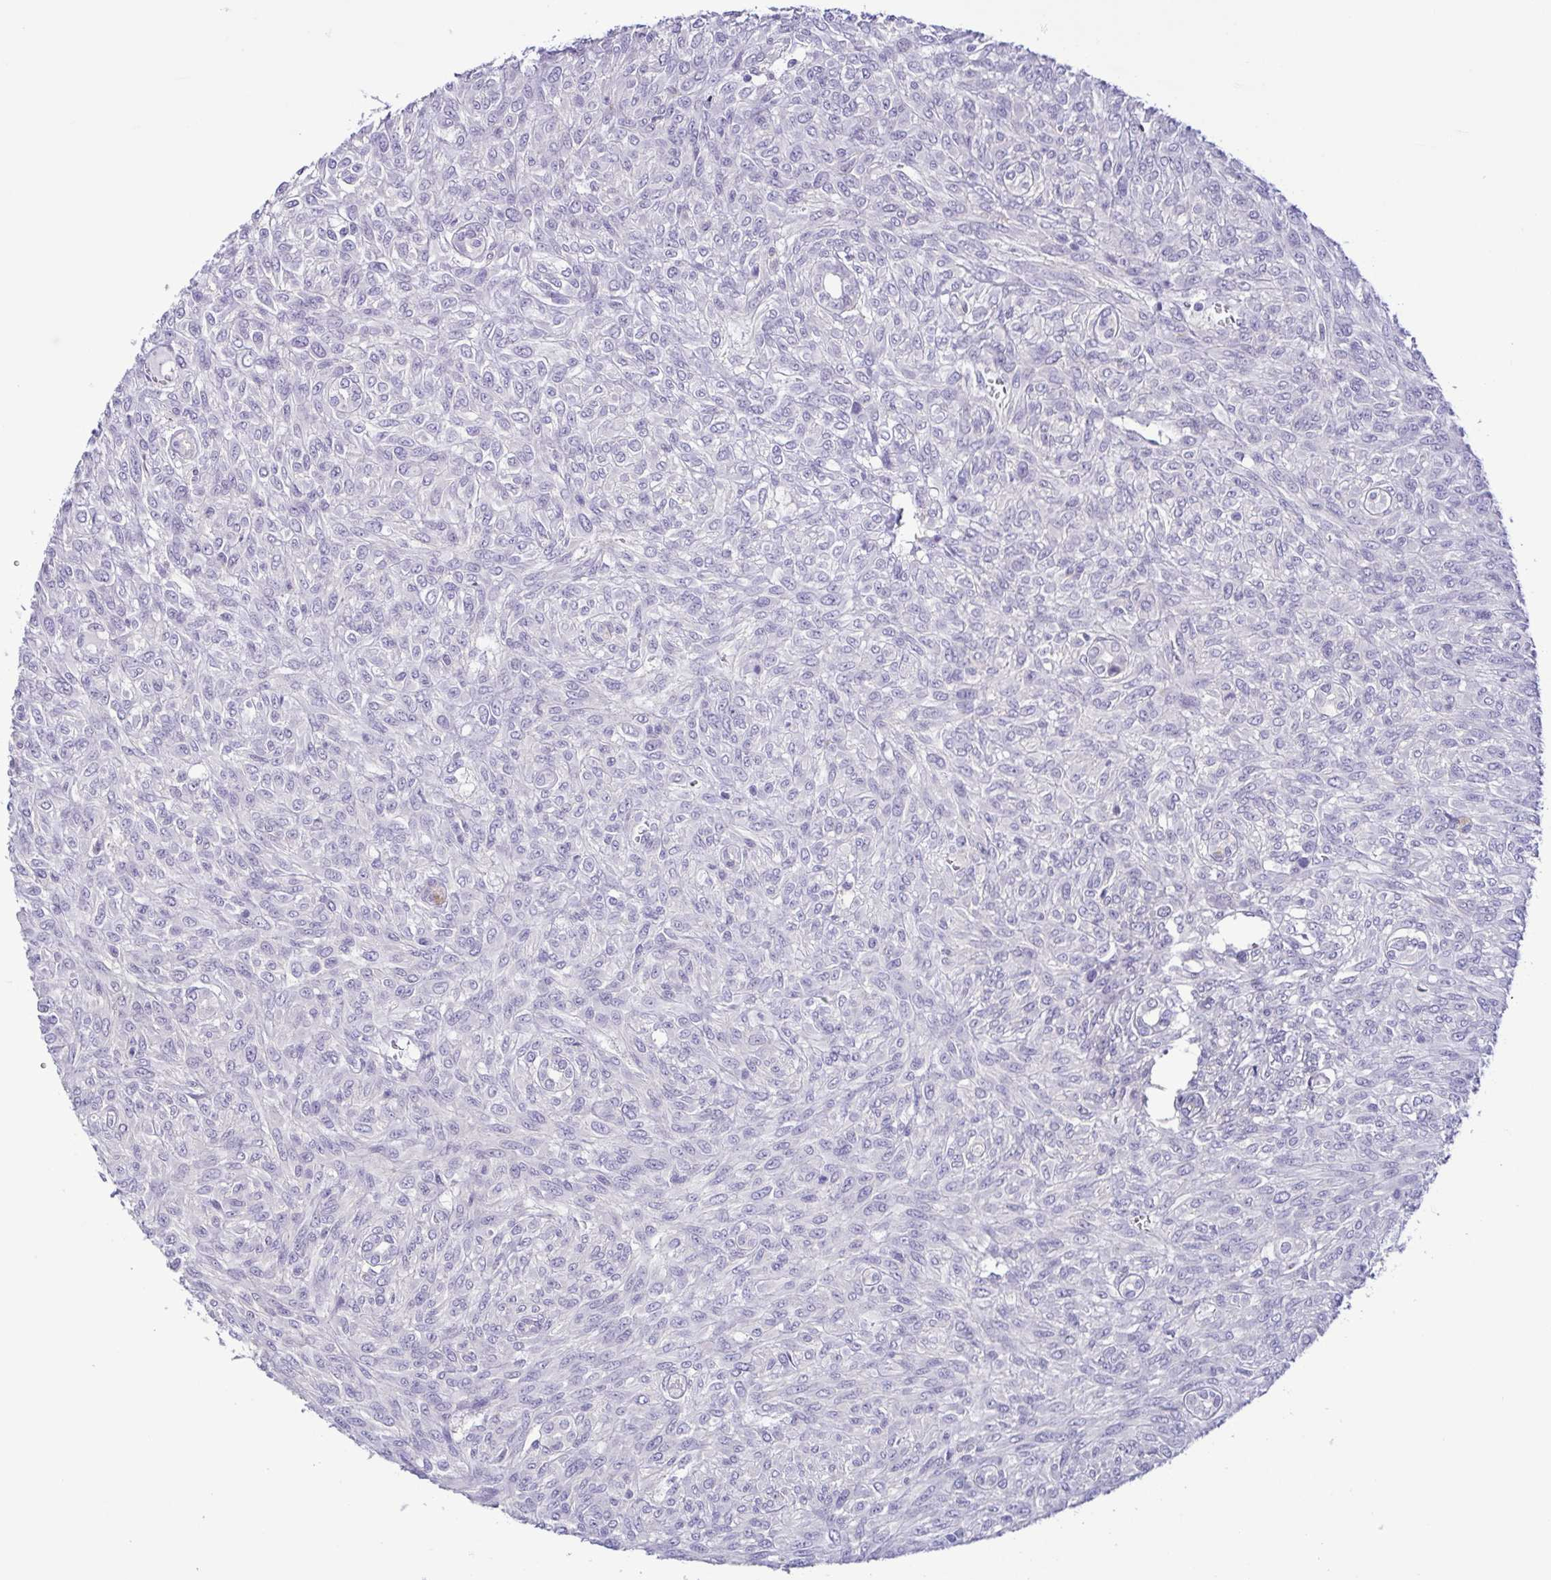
{"staining": {"intensity": "negative", "quantity": "none", "location": "none"}, "tissue": "renal cancer", "cell_type": "Tumor cells", "image_type": "cancer", "snomed": [{"axis": "morphology", "description": "Adenocarcinoma, NOS"}, {"axis": "topography", "description": "Kidney"}], "caption": "Immunohistochemical staining of human adenocarcinoma (renal) reveals no significant expression in tumor cells.", "gene": "TERT", "patient": {"sex": "male", "age": 58}}